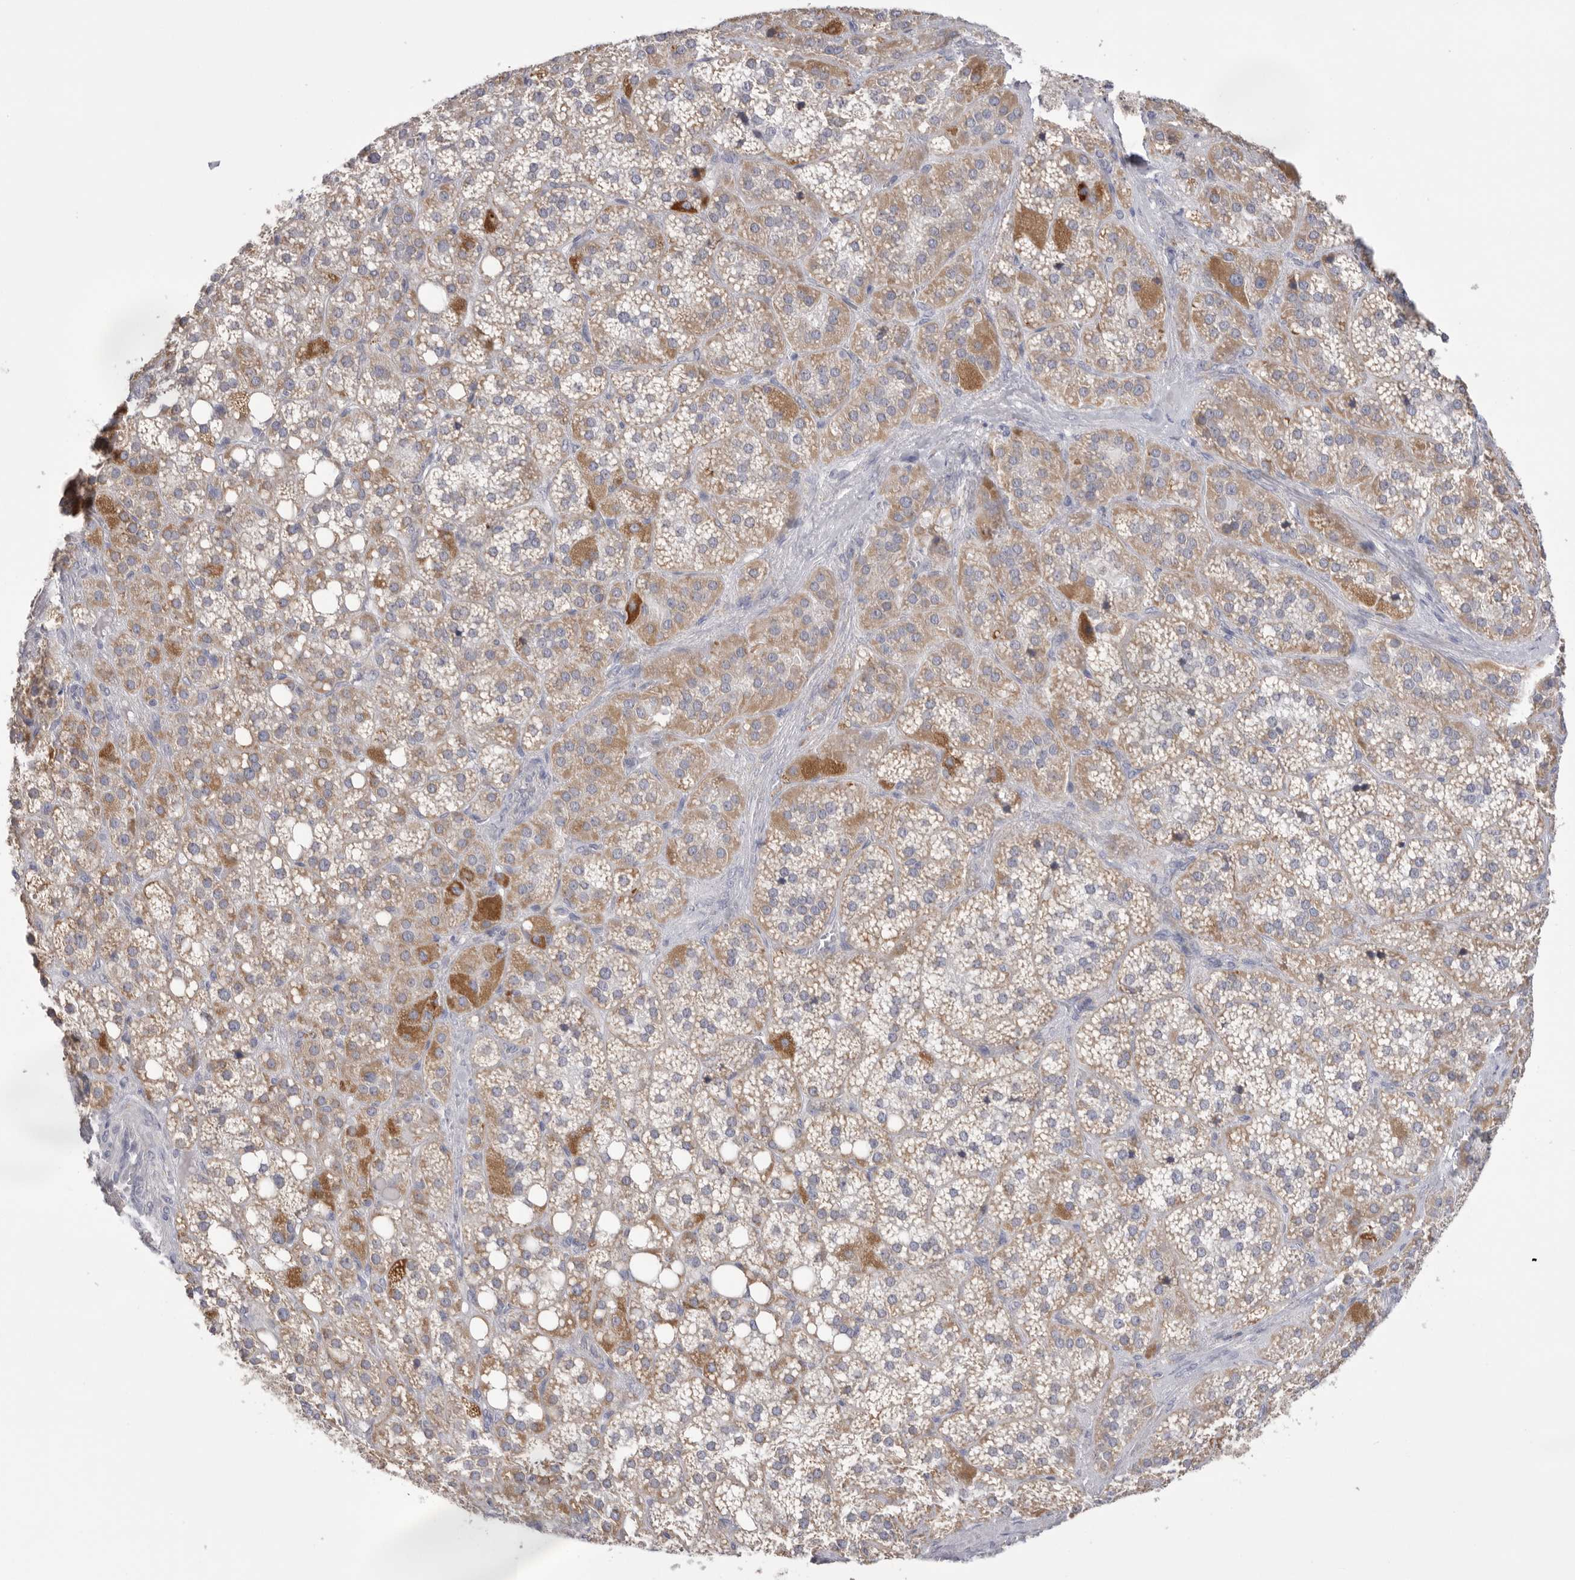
{"staining": {"intensity": "moderate", "quantity": "<25%", "location": "cytoplasmic/membranous"}, "tissue": "adrenal gland", "cell_type": "Glandular cells", "image_type": "normal", "snomed": [{"axis": "morphology", "description": "Normal tissue, NOS"}, {"axis": "topography", "description": "Adrenal gland"}], "caption": "Immunohistochemistry micrograph of unremarkable human adrenal gland stained for a protein (brown), which displays low levels of moderate cytoplasmic/membranous staining in about <25% of glandular cells.", "gene": "VDAC3", "patient": {"sex": "female", "age": 59}}